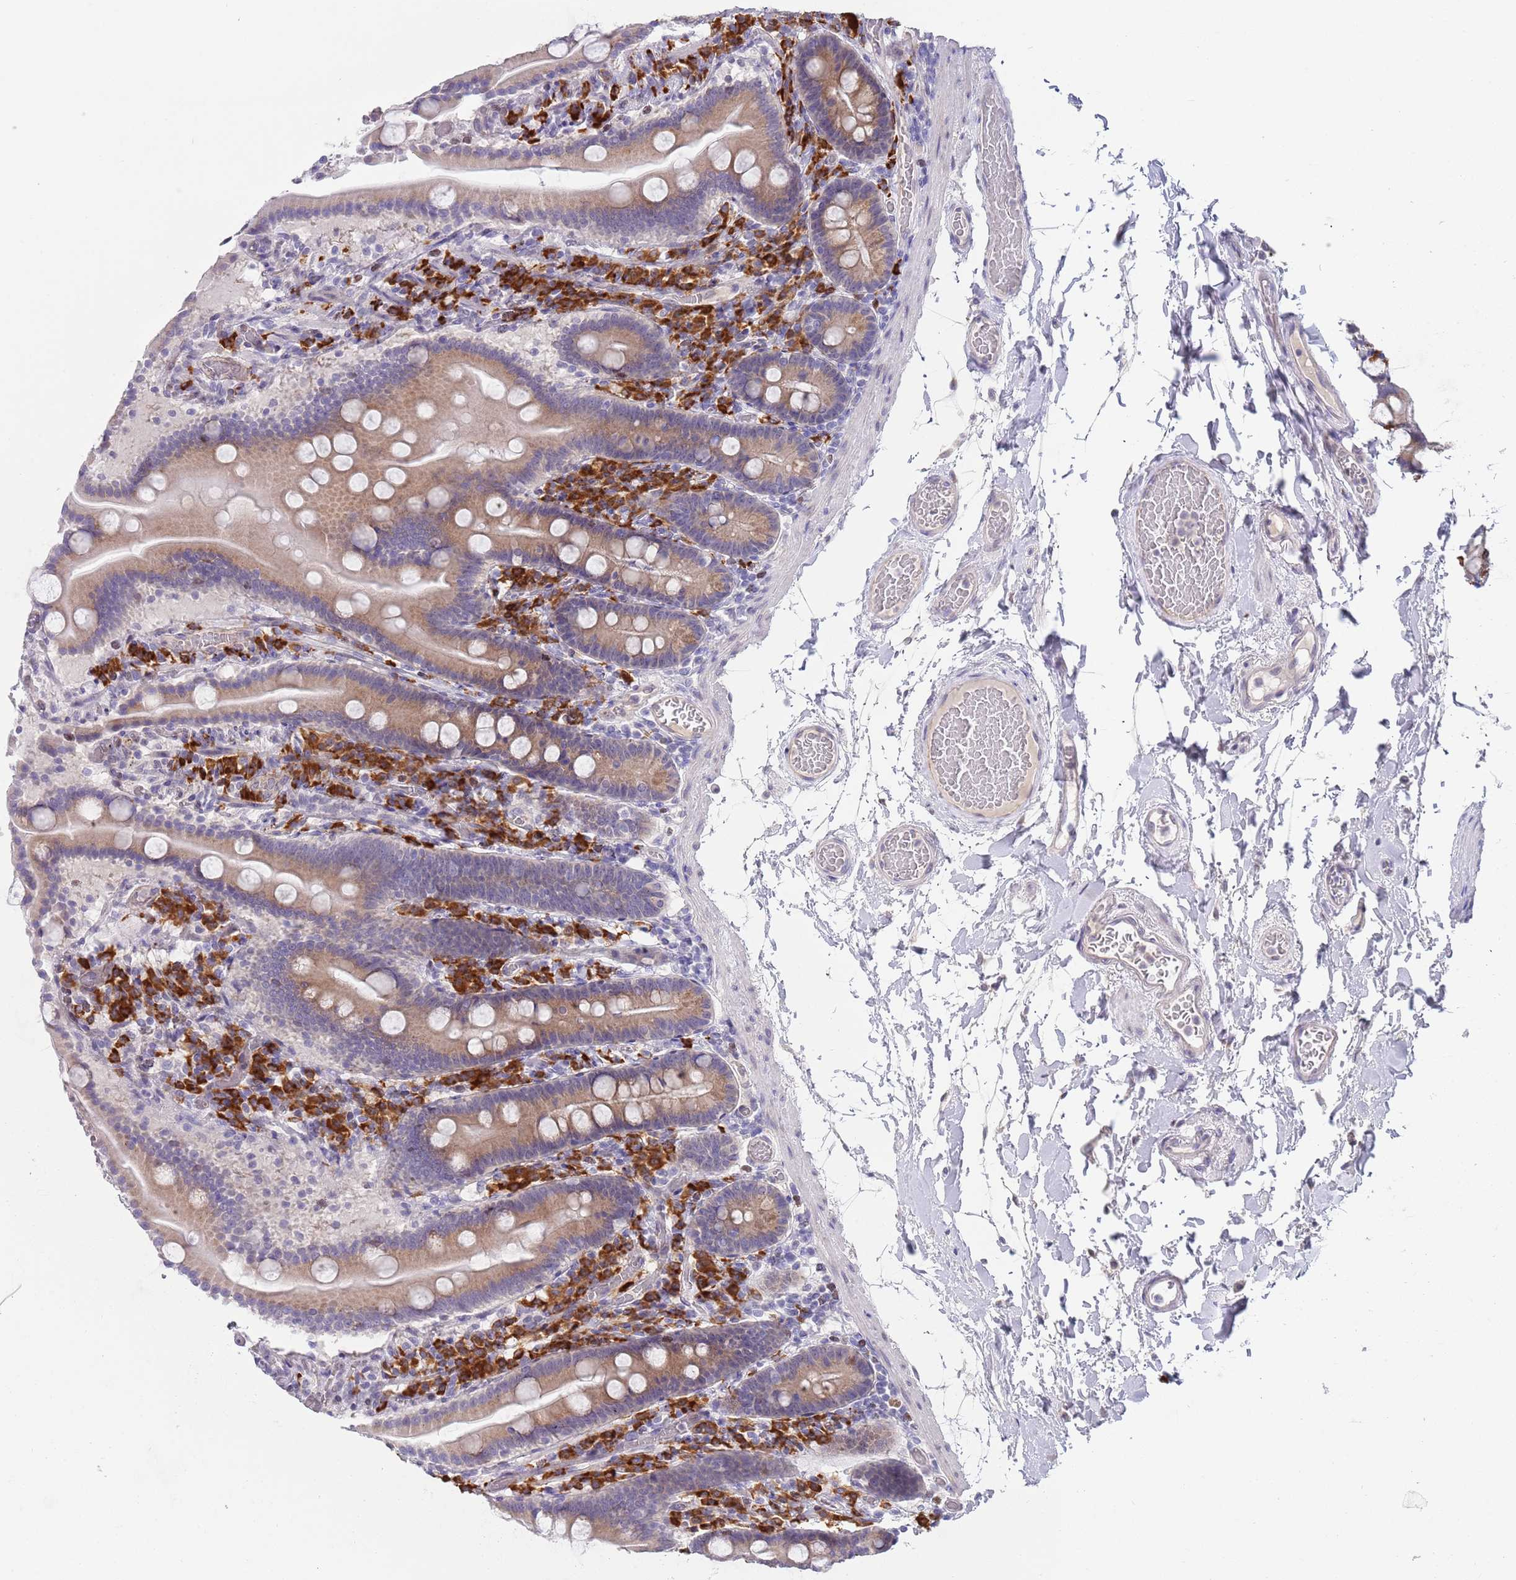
{"staining": {"intensity": "weak", "quantity": "25%-75%", "location": "cytoplasmic/membranous"}, "tissue": "duodenum", "cell_type": "Glandular cells", "image_type": "normal", "snomed": [{"axis": "morphology", "description": "Normal tissue, NOS"}, {"axis": "topography", "description": "Duodenum"}], "caption": "Immunohistochemical staining of normal duodenum reveals low levels of weak cytoplasmic/membranous positivity in about 25%-75% of glandular cells.", "gene": "TNRC6C", "patient": {"sex": "male", "age": 55}}